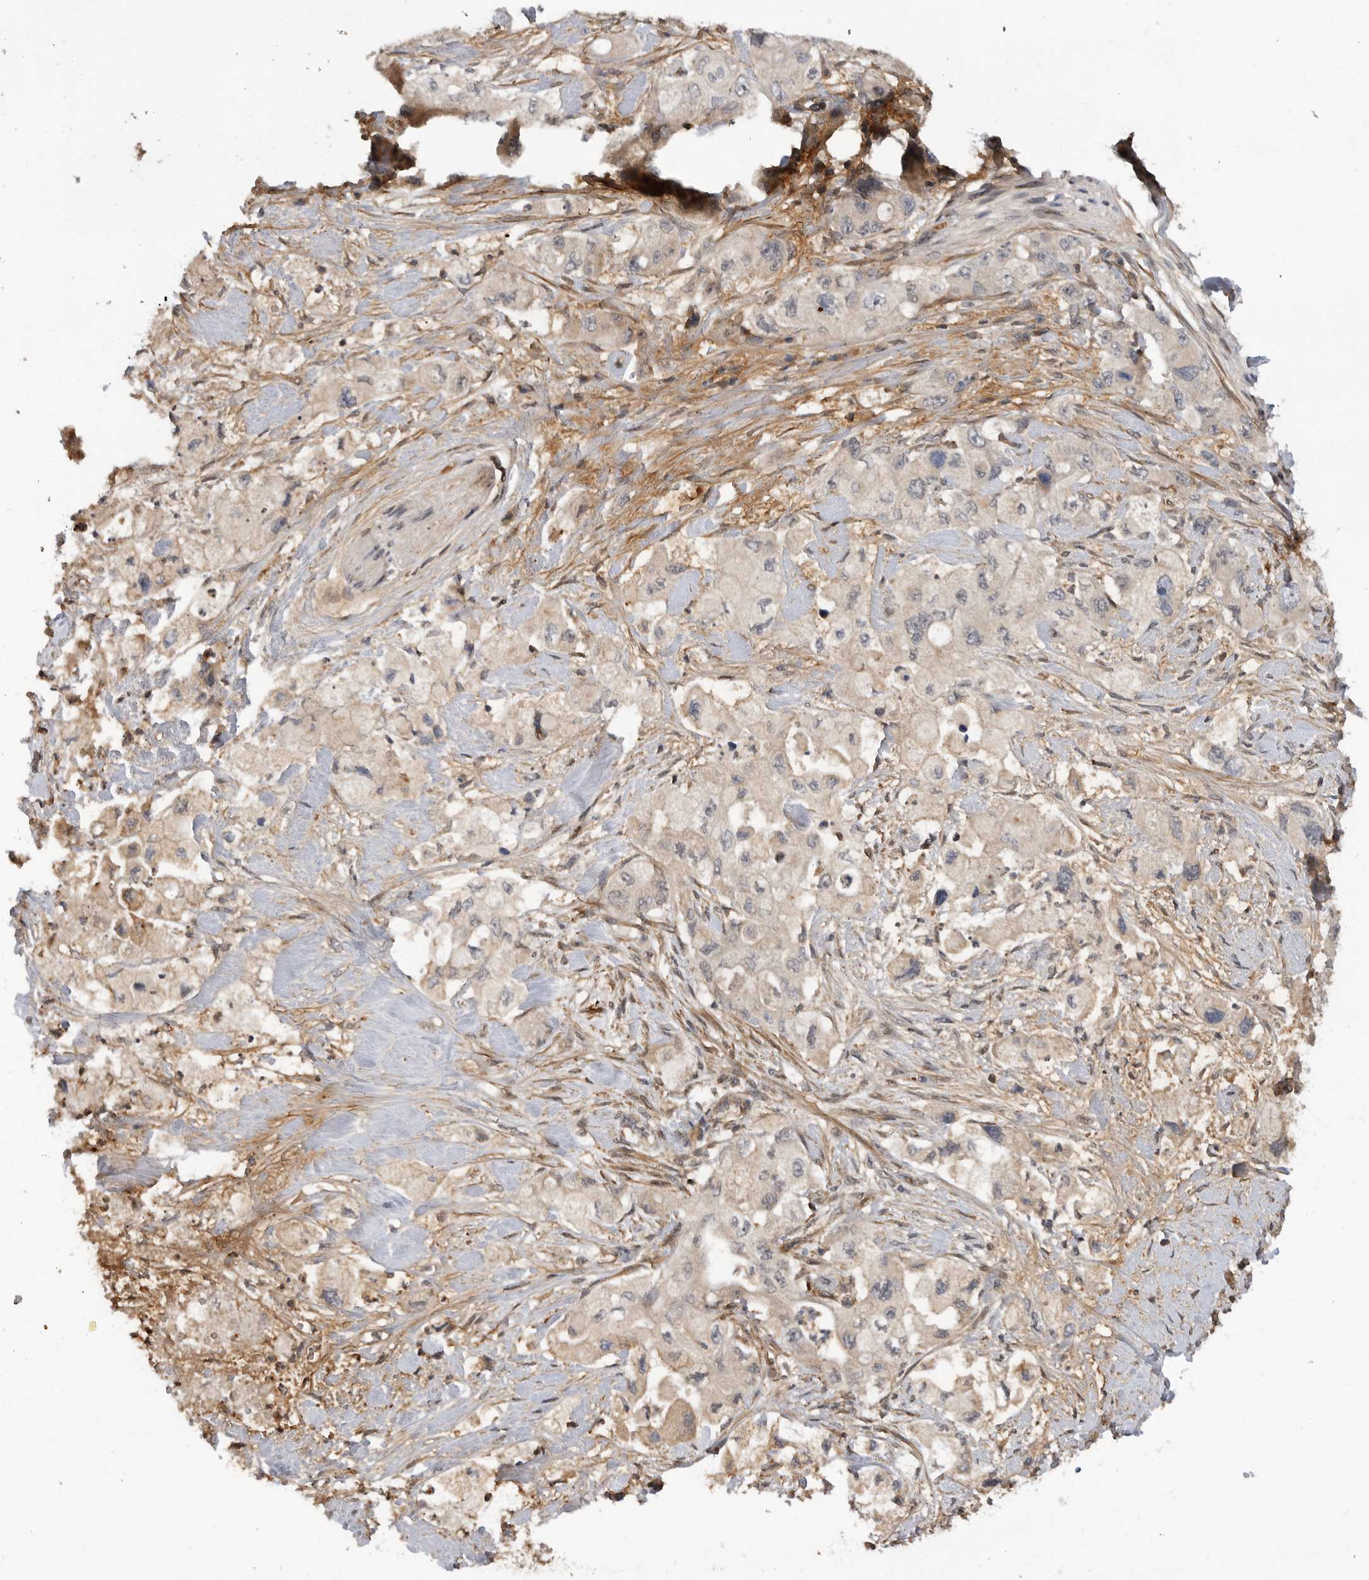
{"staining": {"intensity": "weak", "quantity": "<25%", "location": "cytoplasmic/membranous"}, "tissue": "pancreatic cancer", "cell_type": "Tumor cells", "image_type": "cancer", "snomed": [{"axis": "morphology", "description": "Adenocarcinoma, NOS"}, {"axis": "topography", "description": "Pancreas"}], "caption": "Micrograph shows no protein staining in tumor cells of pancreatic adenocarcinoma tissue.", "gene": "TRIM56", "patient": {"sex": "female", "age": 73}}